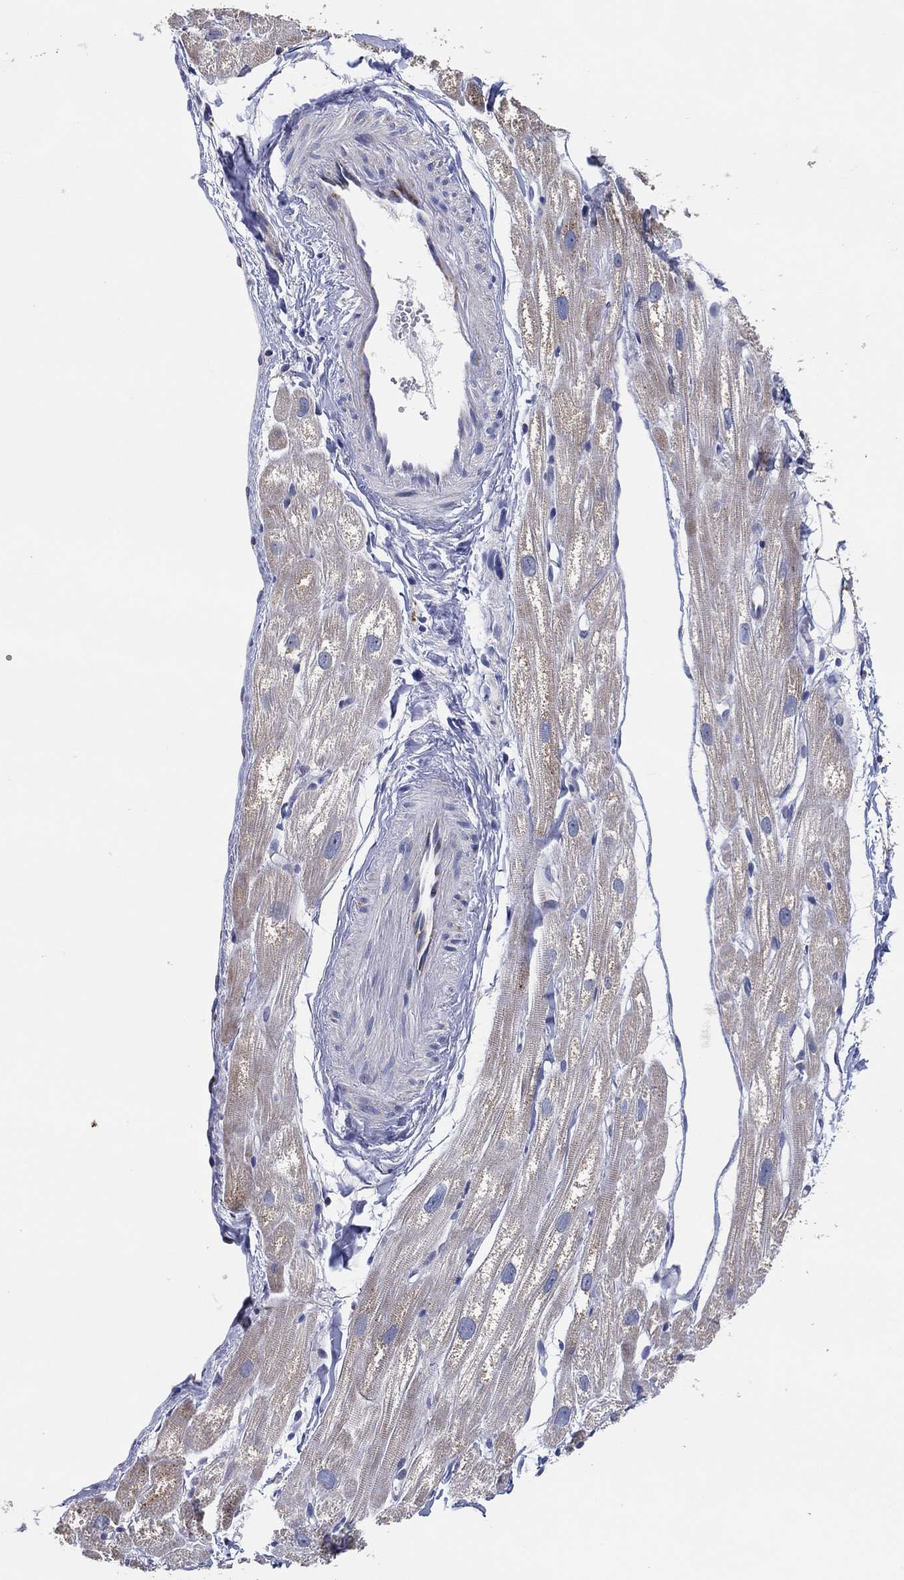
{"staining": {"intensity": "weak", "quantity": "<25%", "location": "cytoplasmic/membranous"}, "tissue": "heart muscle", "cell_type": "Cardiomyocytes", "image_type": "normal", "snomed": [{"axis": "morphology", "description": "Normal tissue, NOS"}, {"axis": "topography", "description": "Heart"}], "caption": "Immunohistochemistry (IHC) histopathology image of unremarkable heart muscle: heart muscle stained with DAB reveals no significant protein expression in cardiomyocytes.", "gene": "GCAT", "patient": {"sex": "male", "age": 58}}